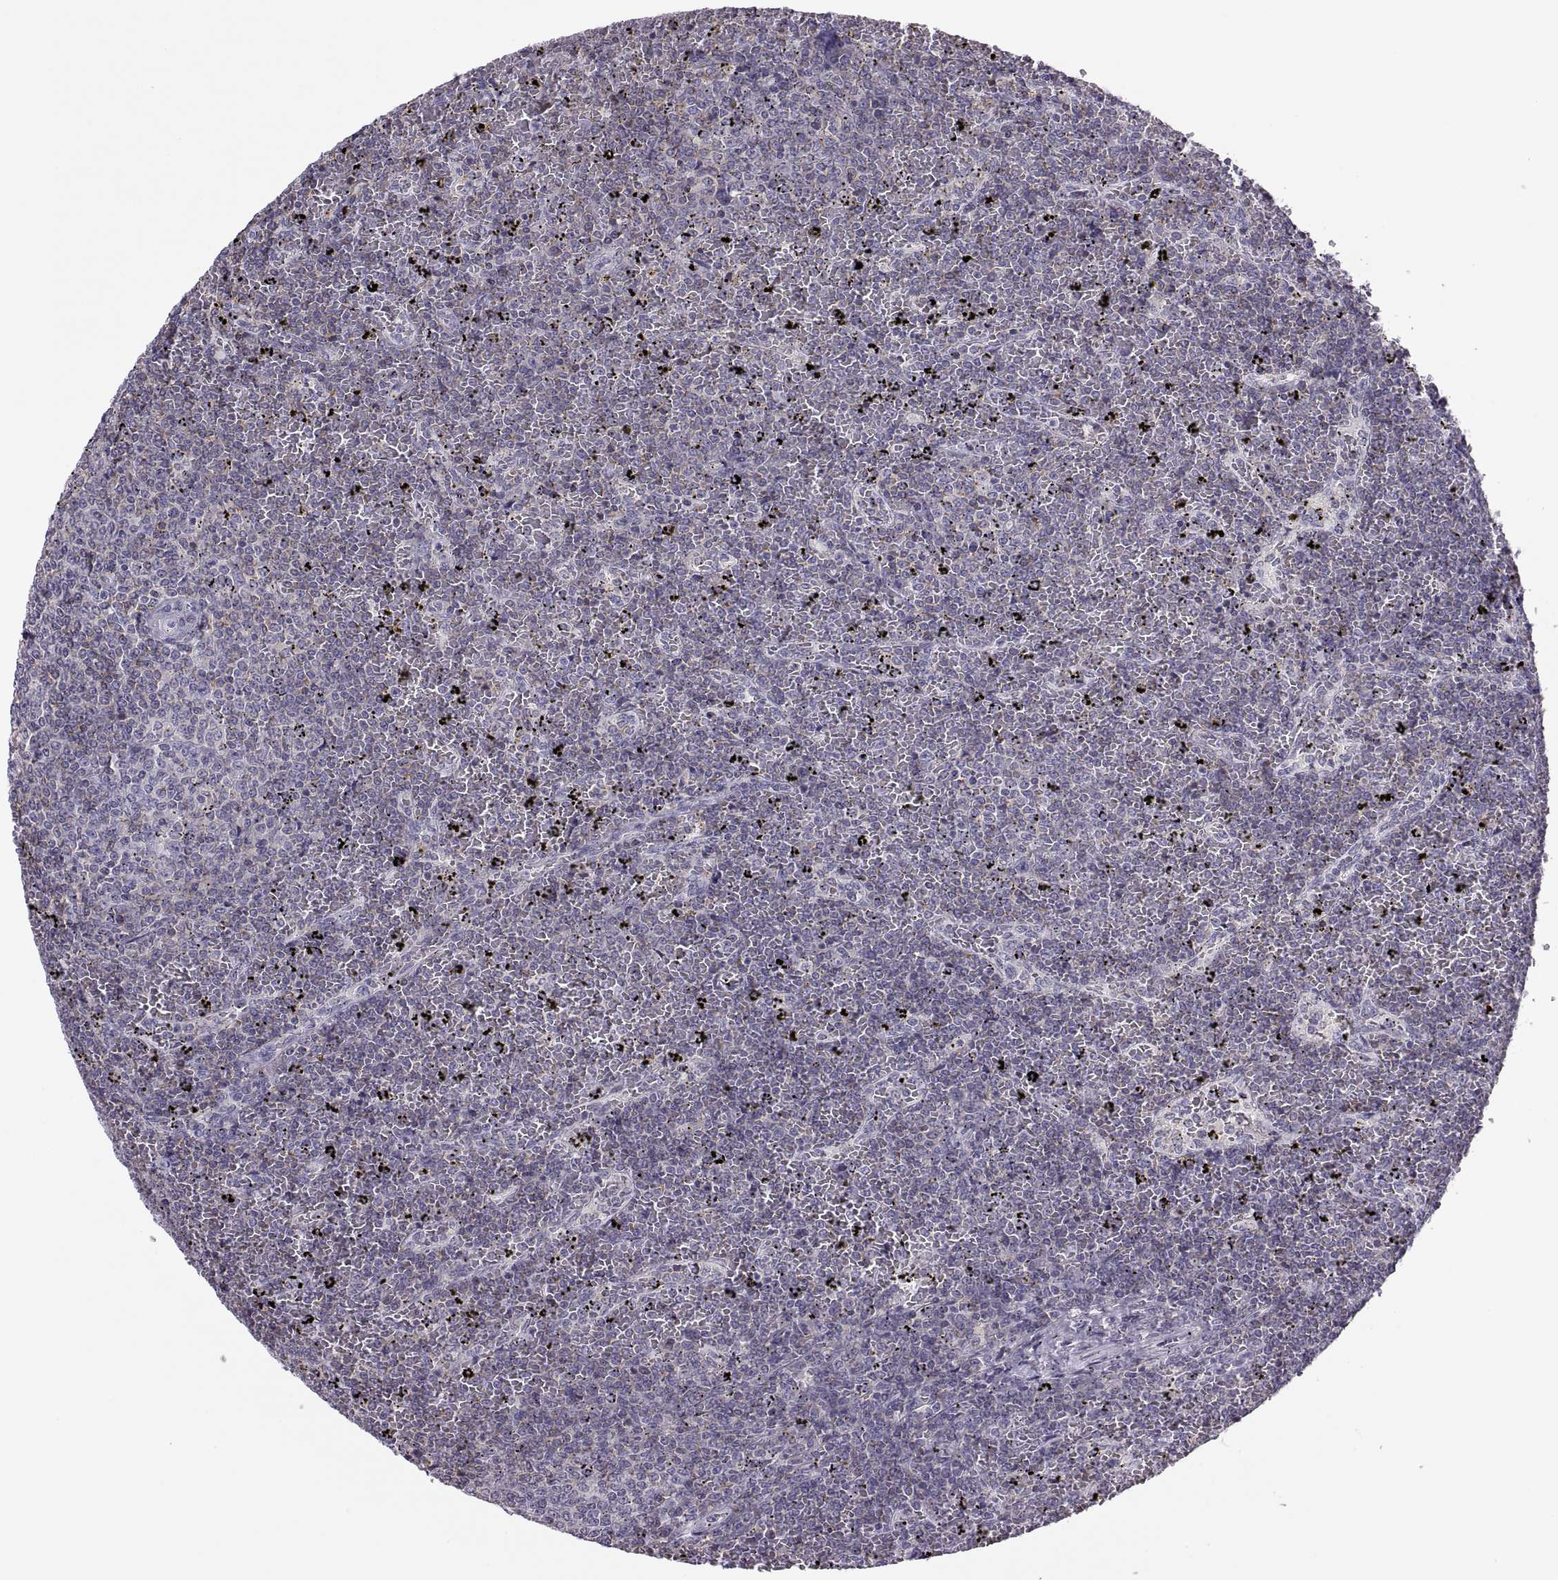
{"staining": {"intensity": "negative", "quantity": "none", "location": "none"}, "tissue": "lymphoma", "cell_type": "Tumor cells", "image_type": "cancer", "snomed": [{"axis": "morphology", "description": "Malignant lymphoma, non-Hodgkin's type, Low grade"}, {"axis": "topography", "description": "Spleen"}], "caption": "DAB immunohistochemical staining of lymphoma displays no significant positivity in tumor cells.", "gene": "TTC21A", "patient": {"sex": "female", "age": 77}}